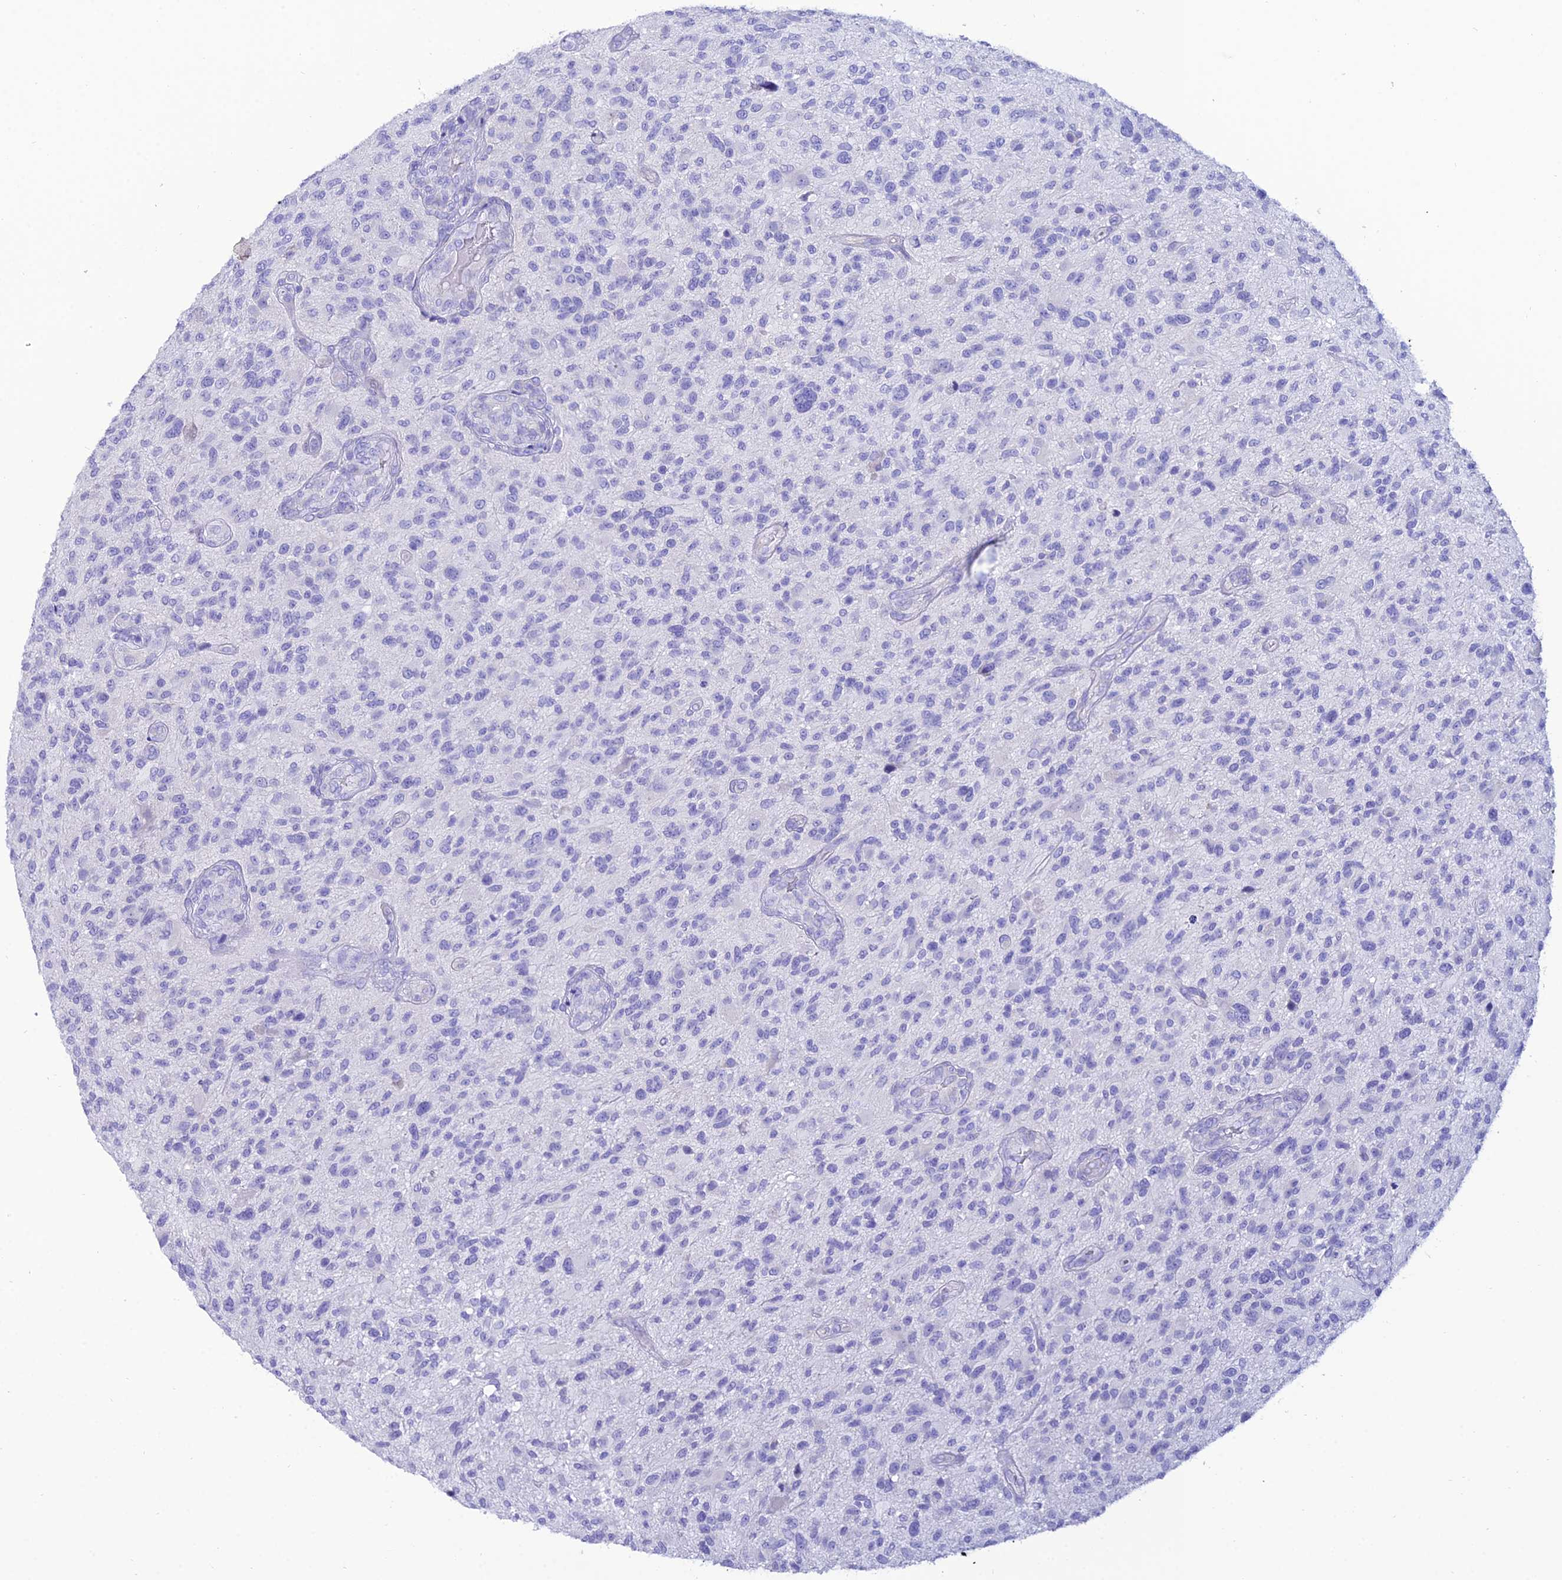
{"staining": {"intensity": "negative", "quantity": "none", "location": "none"}, "tissue": "glioma", "cell_type": "Tumor cells", "image_type": "cancer", "snomed": [{"axis": "morphology", "description": "Glioma, malignant, High grade"}, {"axis": "topography", "description": "Brain"}], "caption": "Immunohistochemical staining of human glioma reveals no significant expression in tumor cells.", "gene": "OR4D5", "patient": {"sex": "male", "age": 47}}